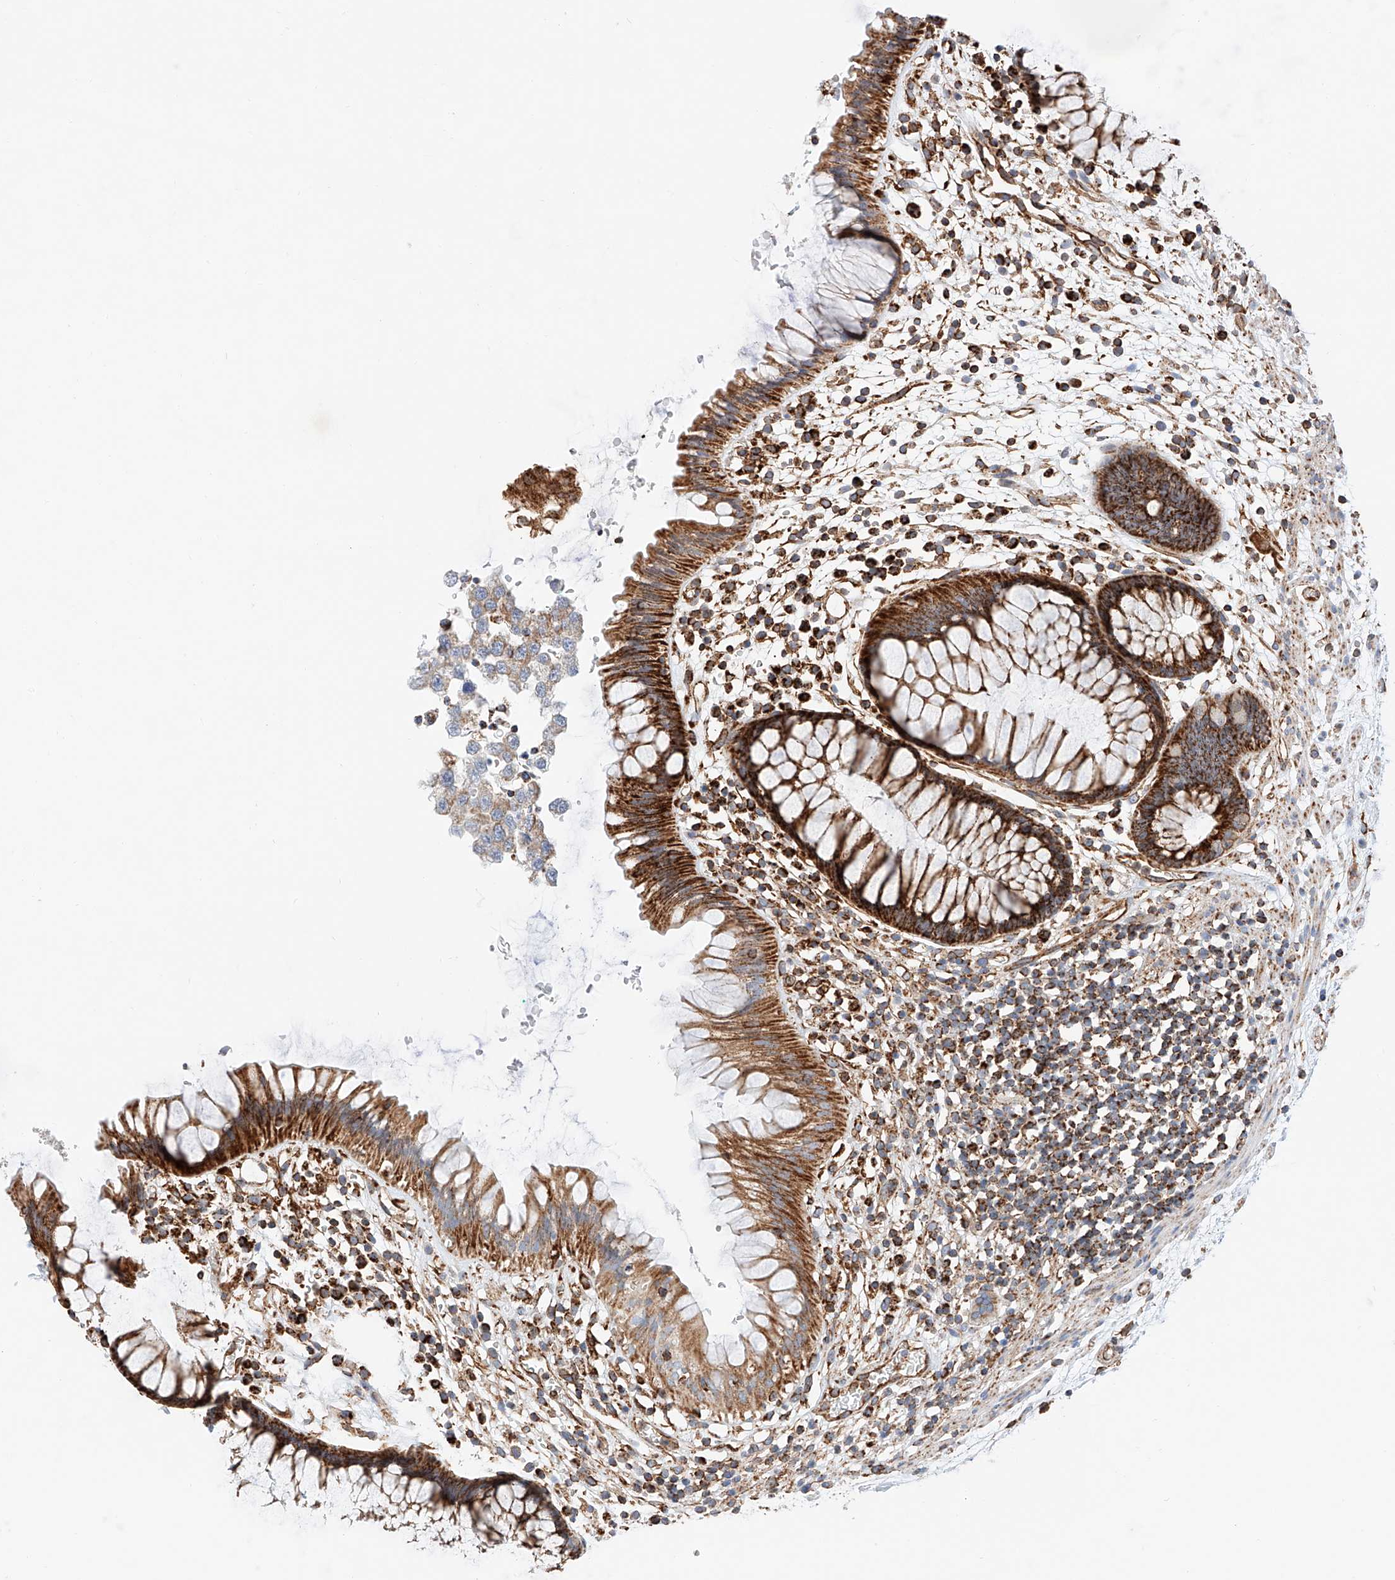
{"staining": {"intensity": "strong", "quantity": ">75%", "location": "cytoplasmic/membranous"}, "tissue": "rectum", "cell_type": "Glandular cells", "image_type": "normal", "snomed": [{"axis": "morphology", "description": "Normal tissue, NOS"}, {"axis": "topography", "description": "Rectum"}], "caption": "The micrograph exhibits staining of unremarkable rectum, revealing strong cytoplasmic/membranous protein expression (brown color) within glandular cells.", "gene": "NDUFV3", "patient": {"sex": "male", "age": 51}}